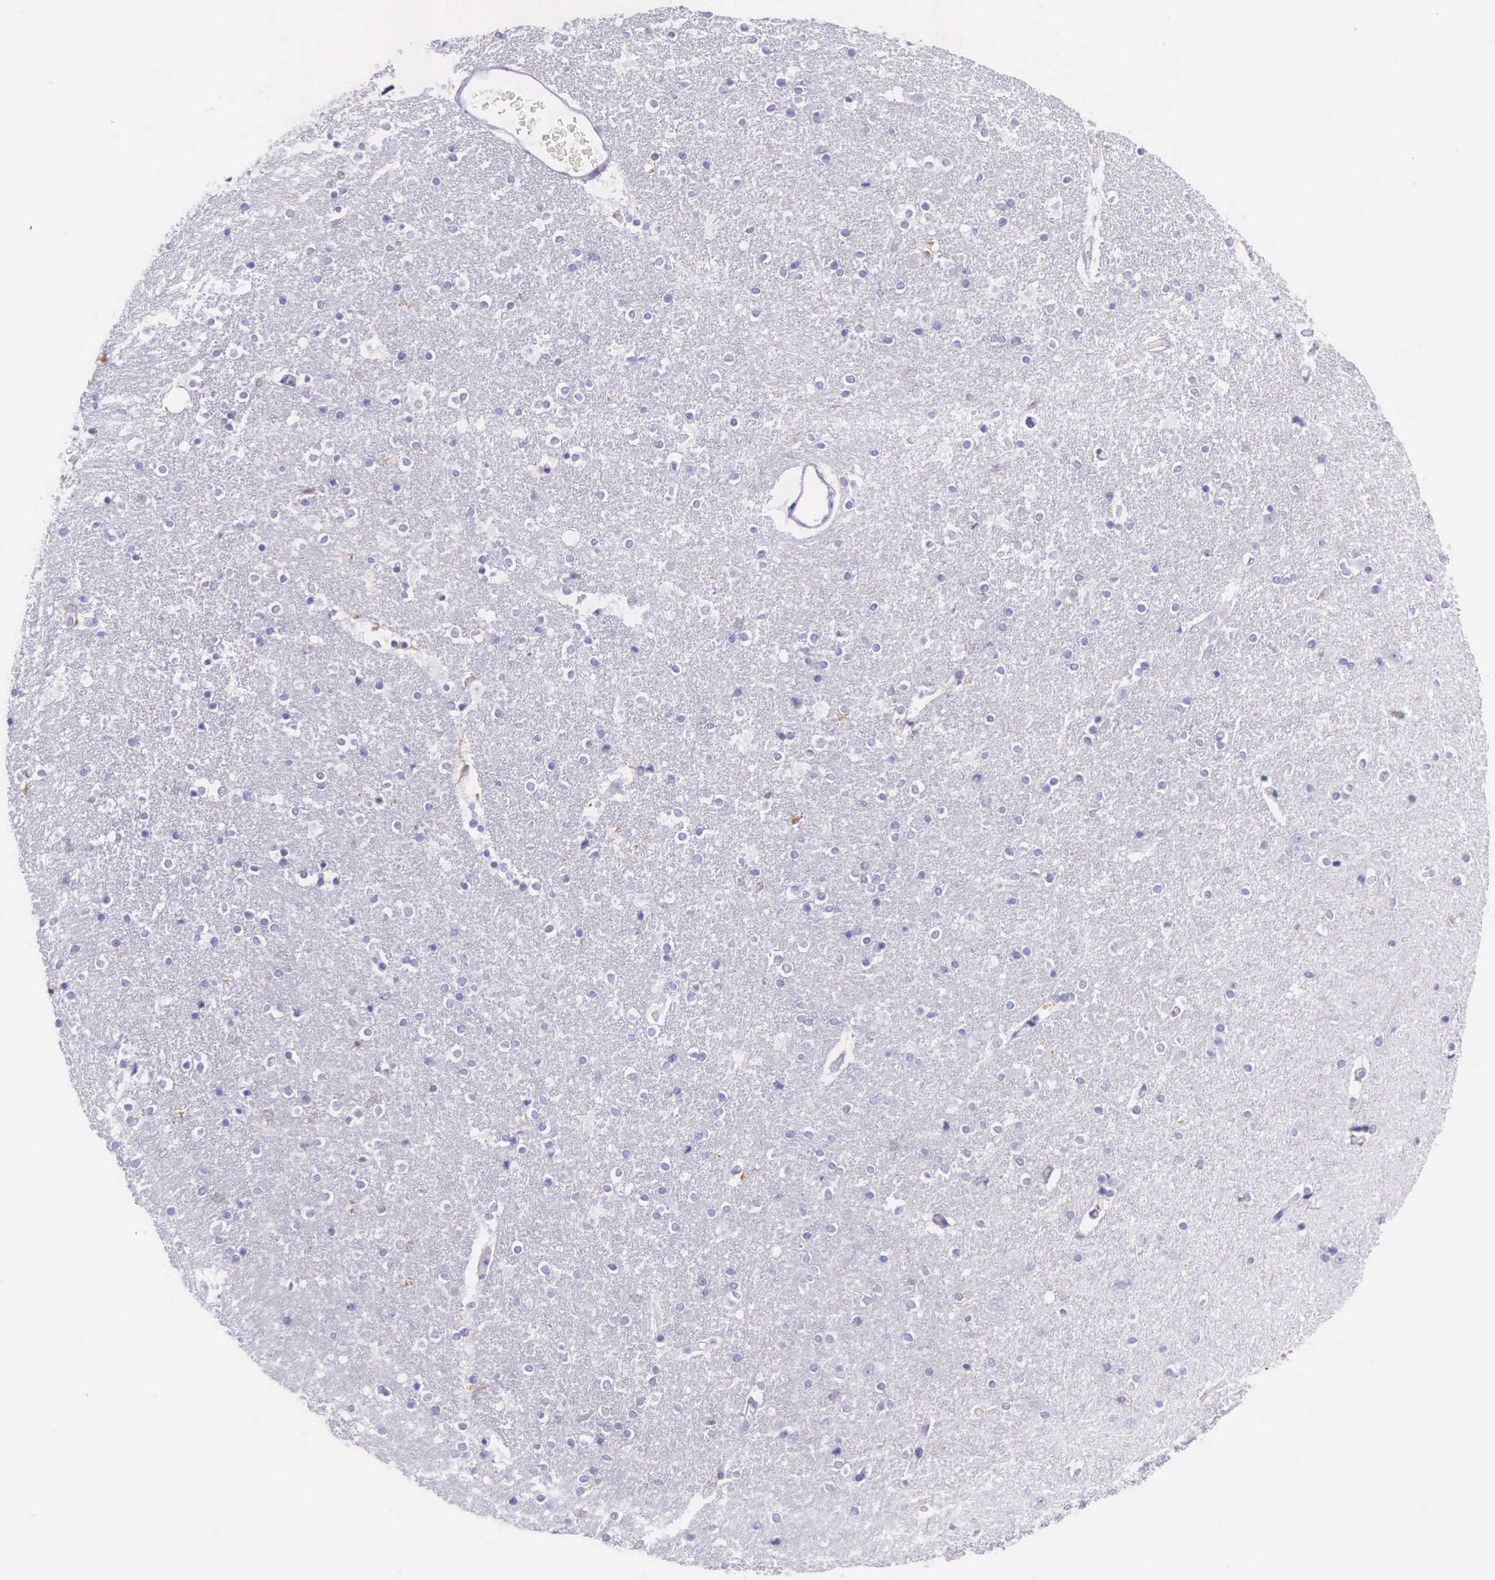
{"staining": {"intensity": "negative", "quantity": "none", "location": "none"}, "tissue": "caudate", "cell_type": "Glial cells", "image_type": "normal", "snomed": [{"axis": "morphology", "description": "Normal tissue, NOS"}, {"axis": "topography", "description": "Lateral ventricle wall"}], "caption": "This is an immunohistochemistry (IHC) image of benign human caudate. There is no staining in glial cells.", "gene": "BTK", "patient": {"sex": "female", "age": 54}}